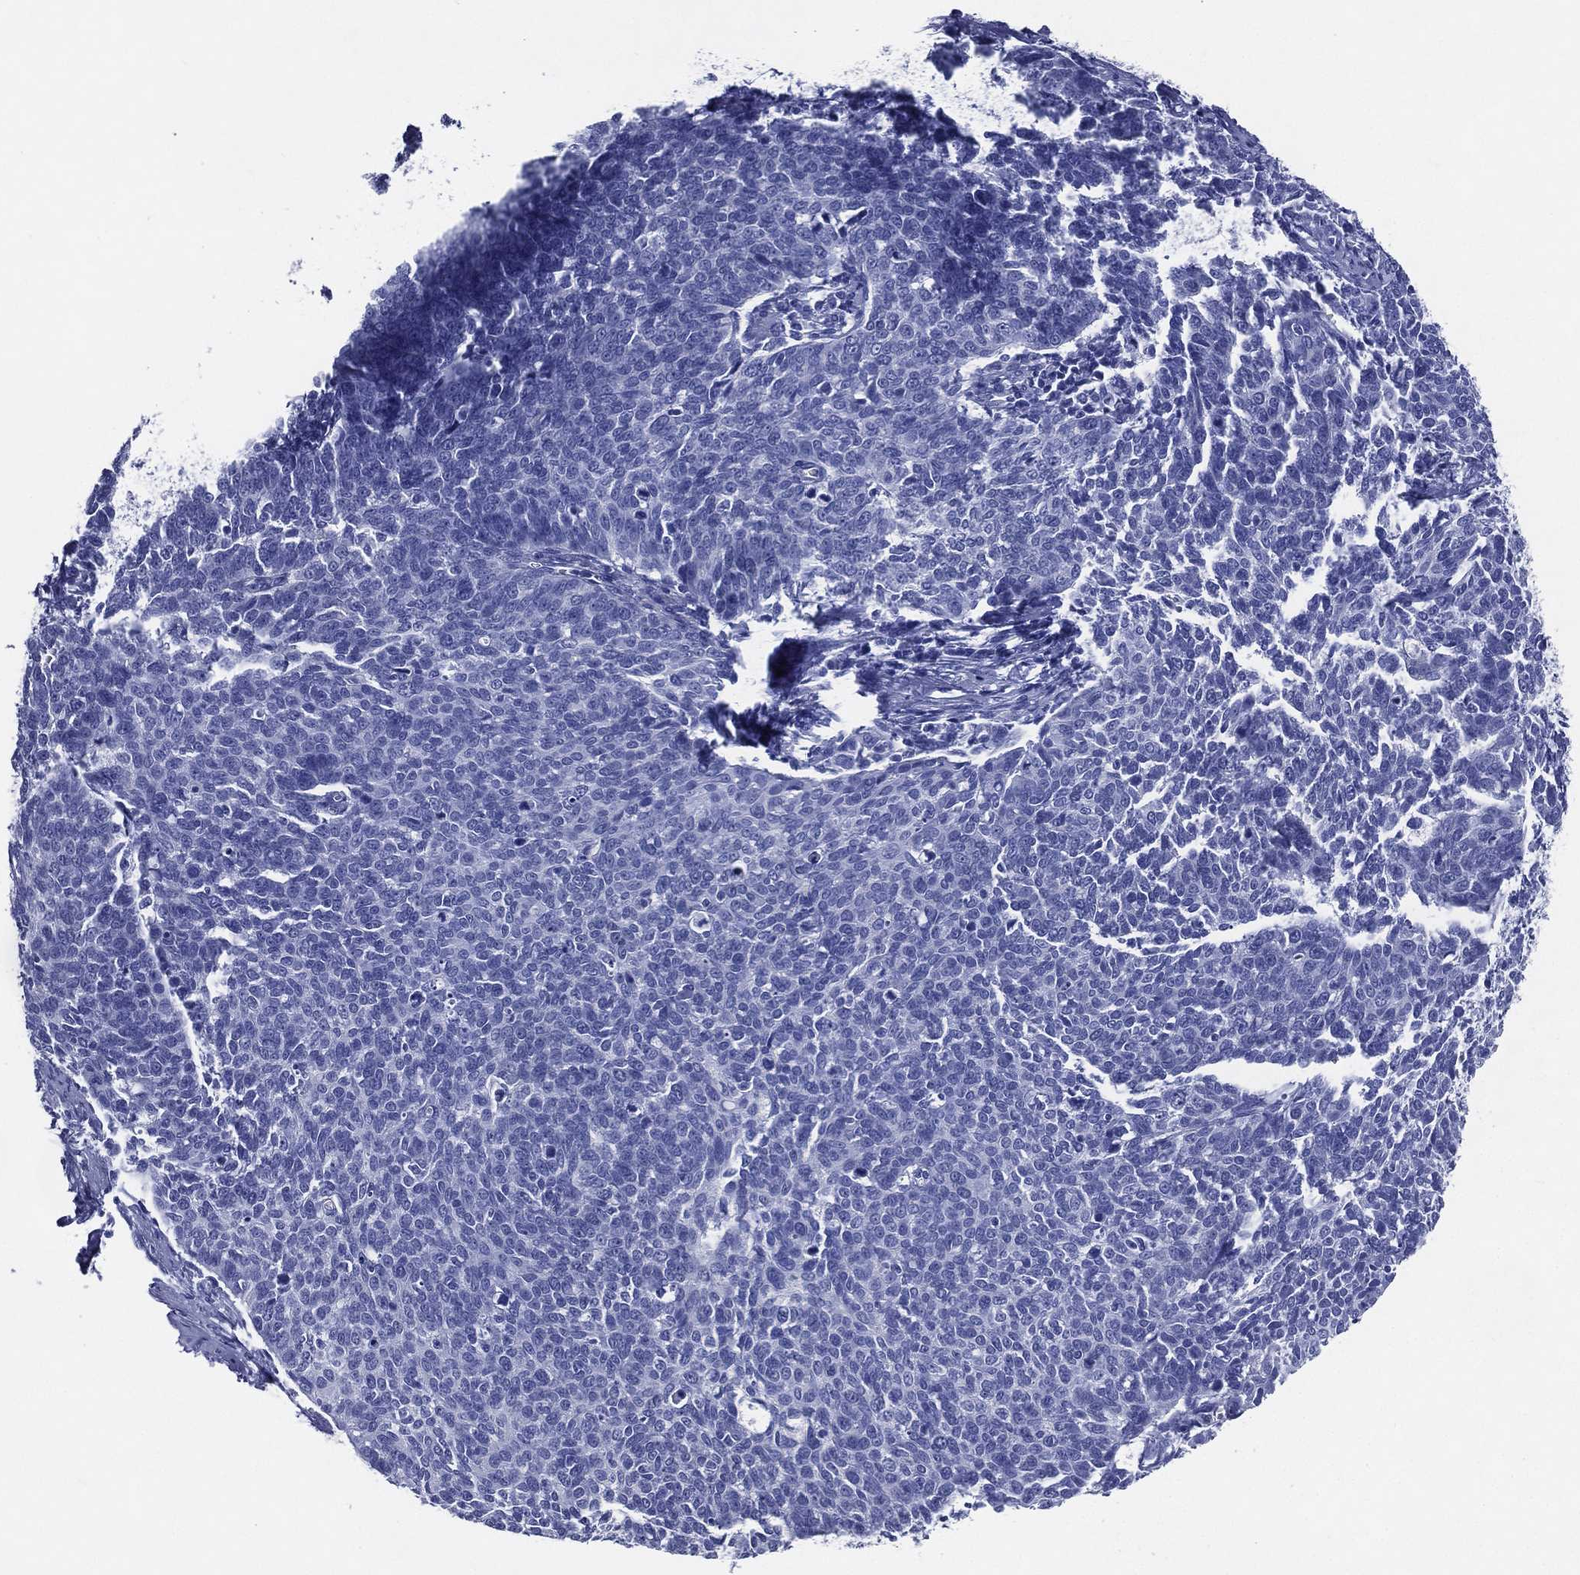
{"staining": {"intensity": "negative", "quantity": "none", "location": "none"}, "tissue": "cervical cancer", "cell_type": "Tumor cells", "image_type": "cancer", "snomed": [{"axis": "morphology", "description": "Normal tissue, NOS"}, {"axis": "morphology", "description": "Squamous cell carcinoma, NOS"}, {"axis": "topography", "description": "Cervix"}], "caption": "High magnification brightfield microscopy of squamous cell carcinoma (cervical) stained with DAB (3,3'-diaminobenzidine) (brown) and counterstained with hematoxylin (blue): tumor cells show no significant staining.", "gene": "ACE2", "patient": {"sex": "female", "age": 39}}